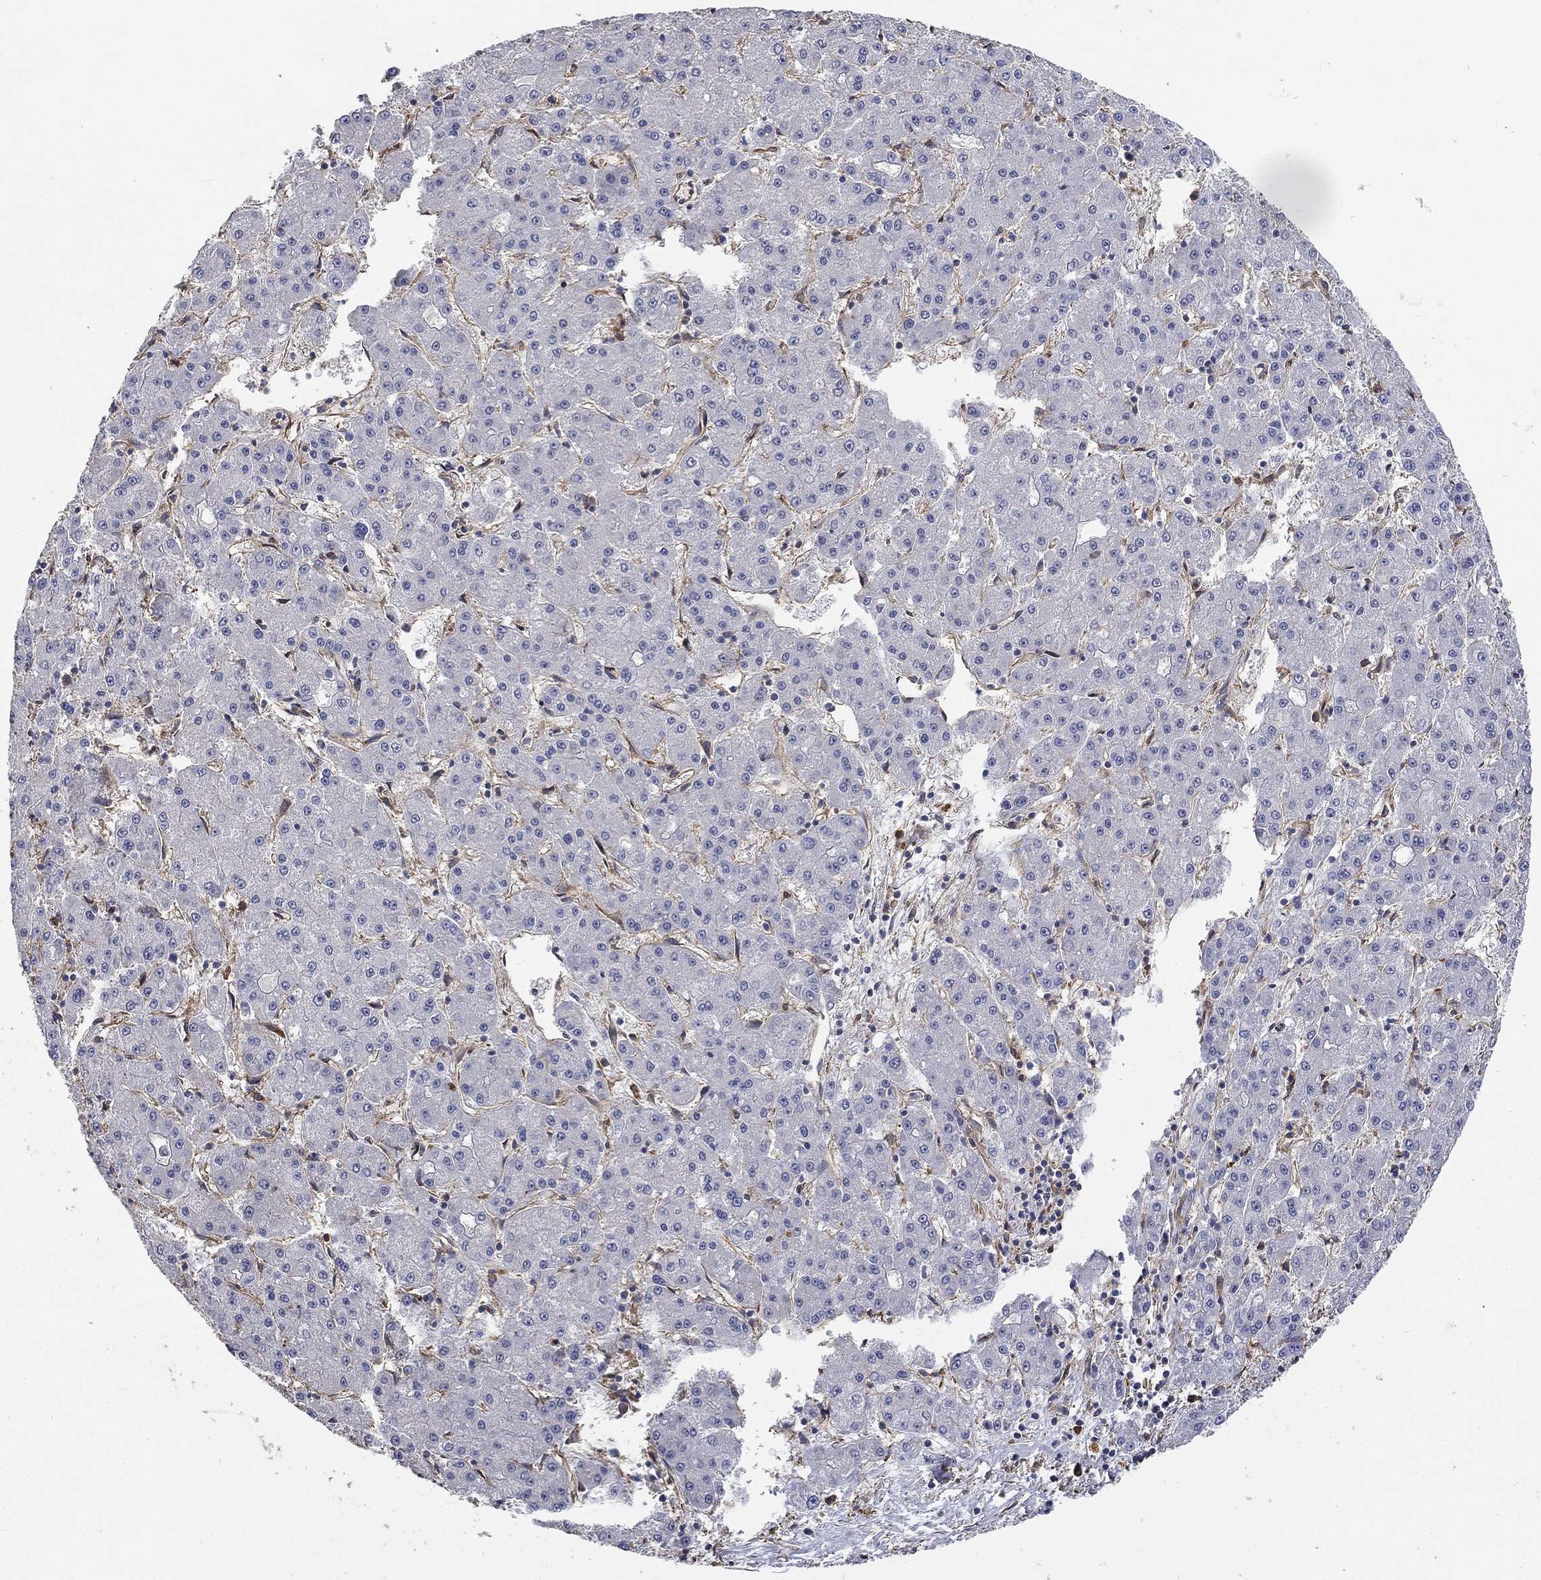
{"staining": {"intensity": "negative", "quantity": "none", "location": "none"}, "tissue": "liver cancer", "cell_type": "Tumor cells", "image_type": "cancer", "snomed": [{"axis": "morphology", "description": "Carcinoma, Hepatocellular, NOS"}, {"axis": "topography", "description": "Liver"}], "caption": "Immunohistochemical staining of liver cancer (hepatocellular carcinoma) demonstrates no significant positivity in tumor cells.", "gene": "DPYSL2", "patient": {"sex": "male", "age": 73}}